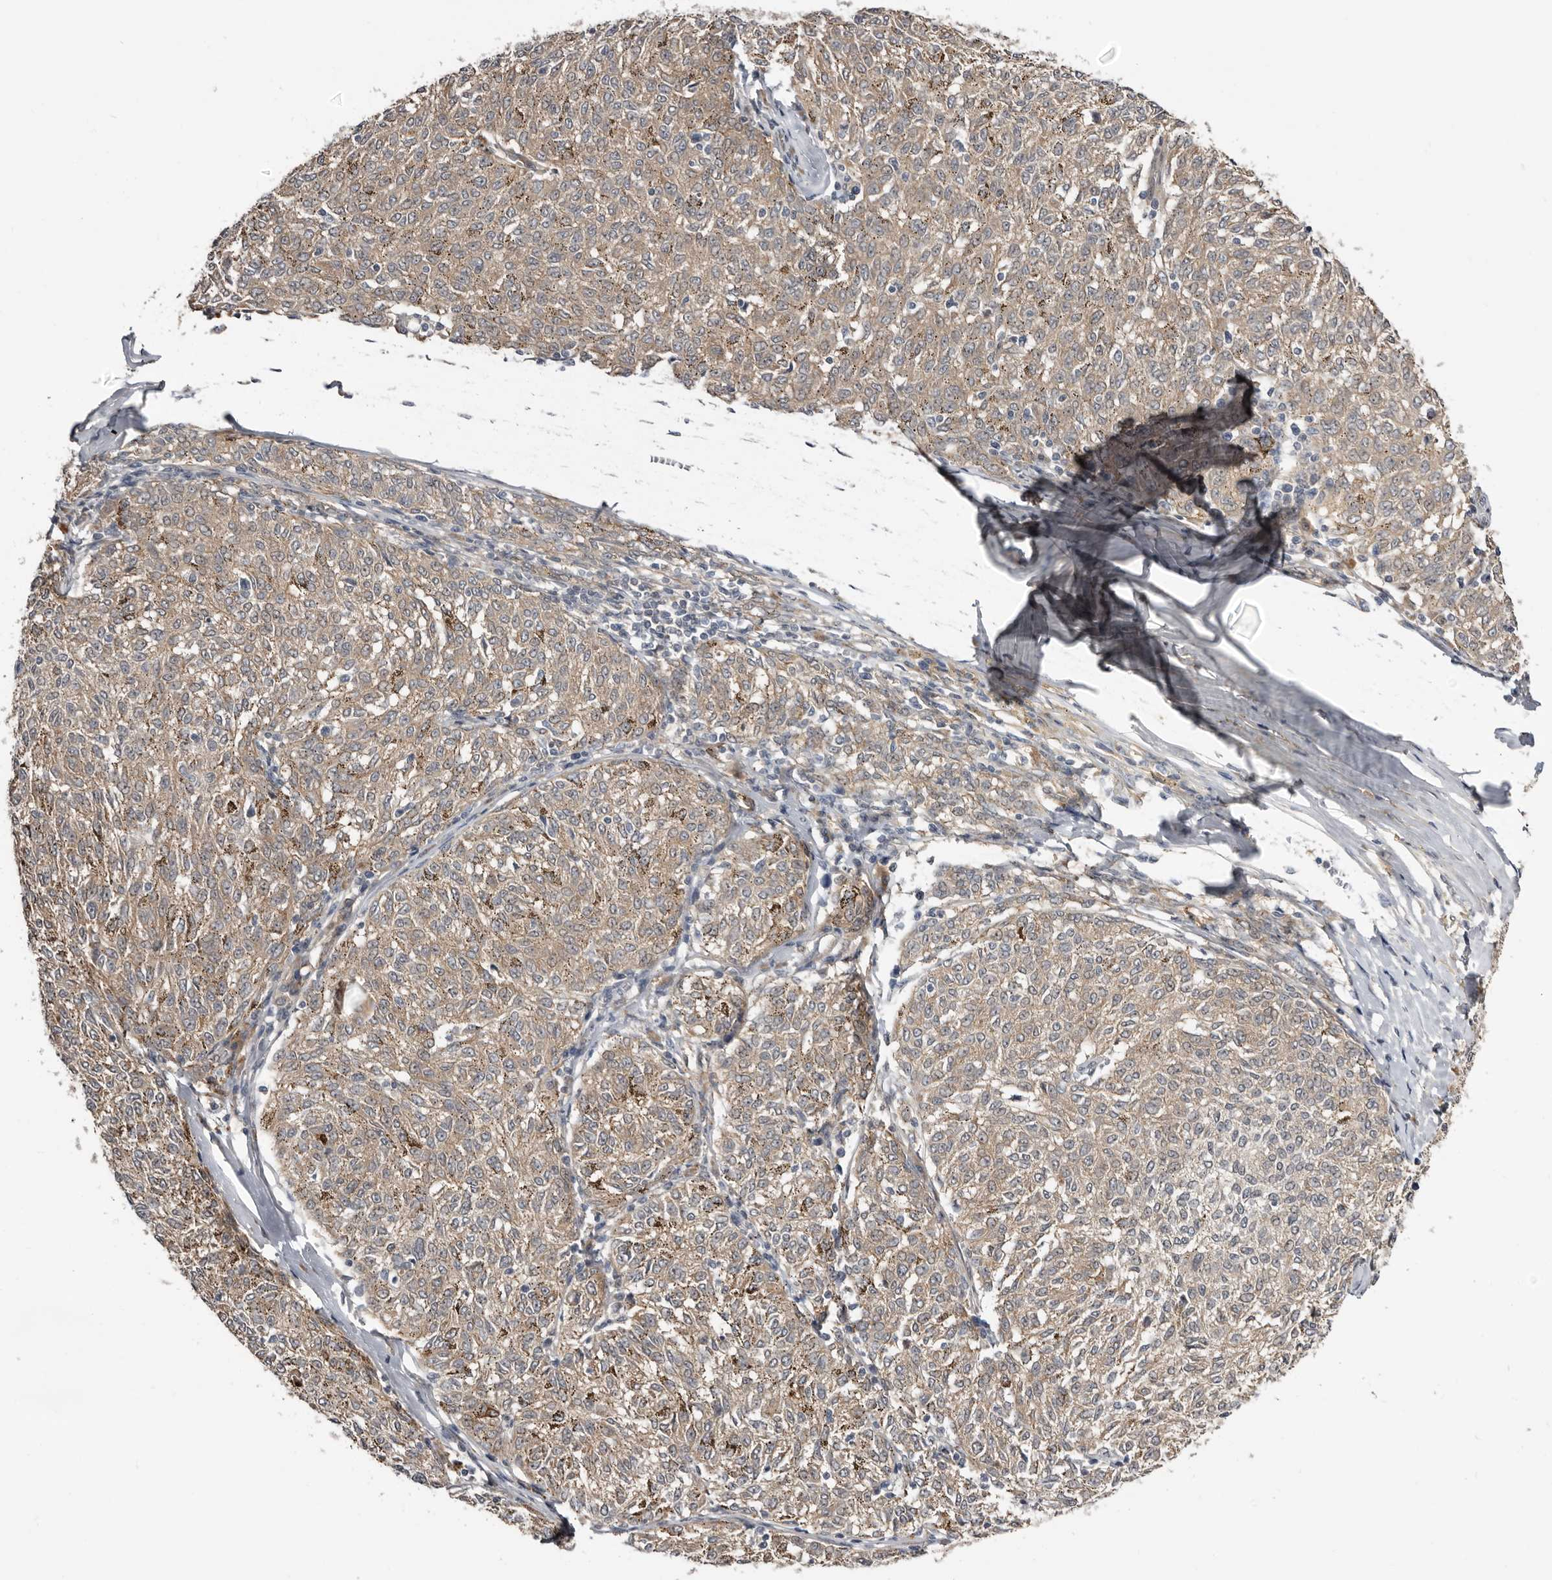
{"staining": {"intensity": "weak", "quantity": ">75%", "location": "cytoplasmic/membranous"}, "tissue": "melanoma", "cell_type": "Tumor cells", "image_type": "cancer", "snomed": [{"axis": "morphology", "description": "Malignant melanoma, NOS"}, {"axis": "topography", "description": "Skin"}], "caption": "IHC micrograph of neoplastic tissue: human malignant melanoma stained using immunohistochemistry (IHC) shows low levels of weak protein expression localized specifically in the cytoplasmic/membranous of tumor cells, appearing as a cytoplasmic/membranous brown color.", "gene": "SBDS", "patient": {"sex": "female", "age": 72}}